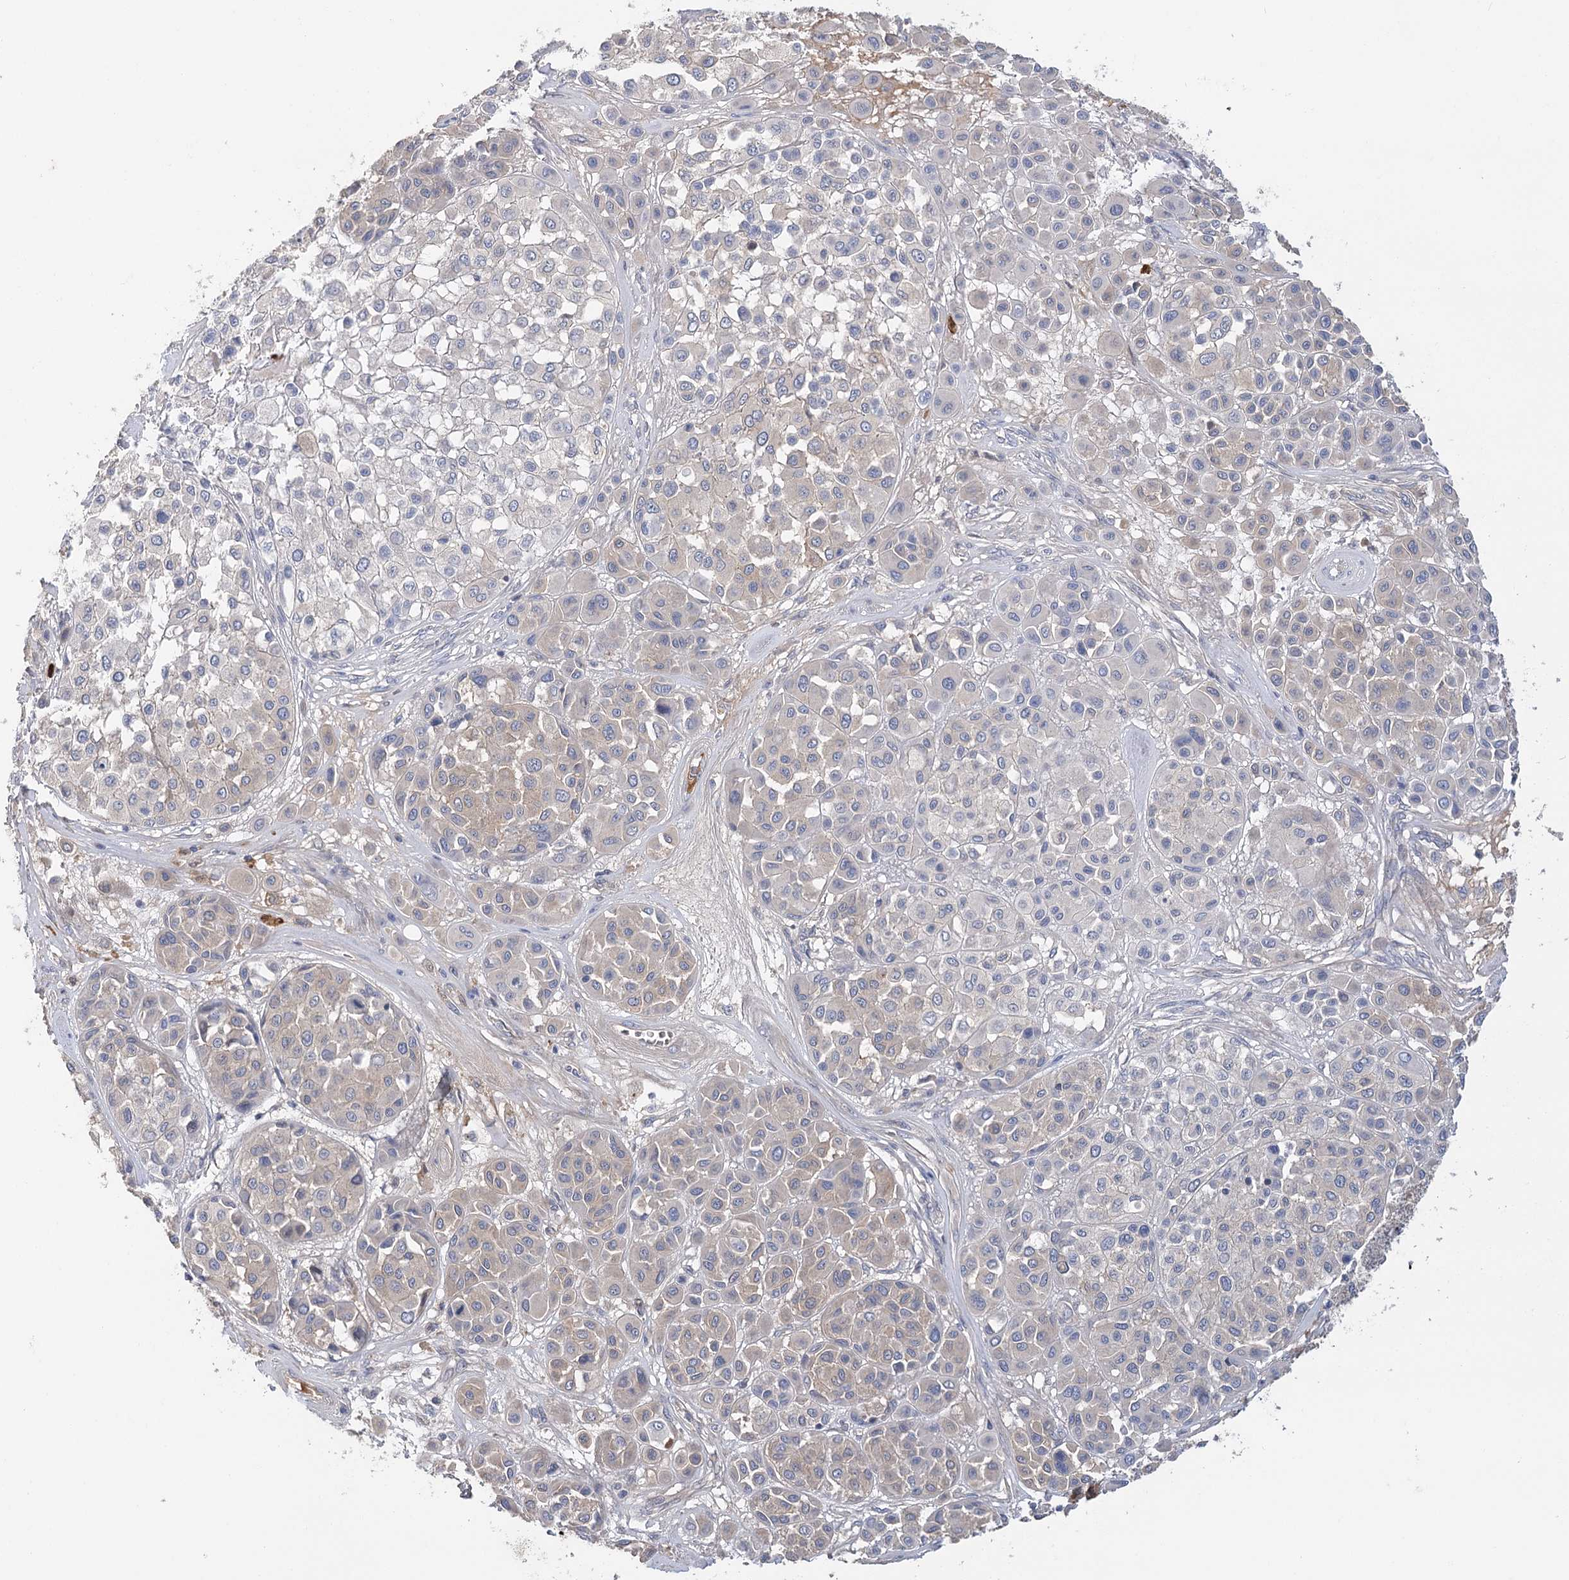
{"staining": {"intensity": "weak", "quantity": "<25%", "location": "cytoplasmic/membranous"}, "tissue": "melanoma", "cell_type": "Tumor cells", "image_type": "cancer", "snomed": [{"axis": "morphology", "description": "Malignant melanoma, Metastatic site"}, {"axis": "topography", "description": "Soft tissue"}], "caption": "Tumor cells are negative for protein expression in human melanoma.", "gene": "EPB41L5", "patient": {"sex": "male", "age": 41}}